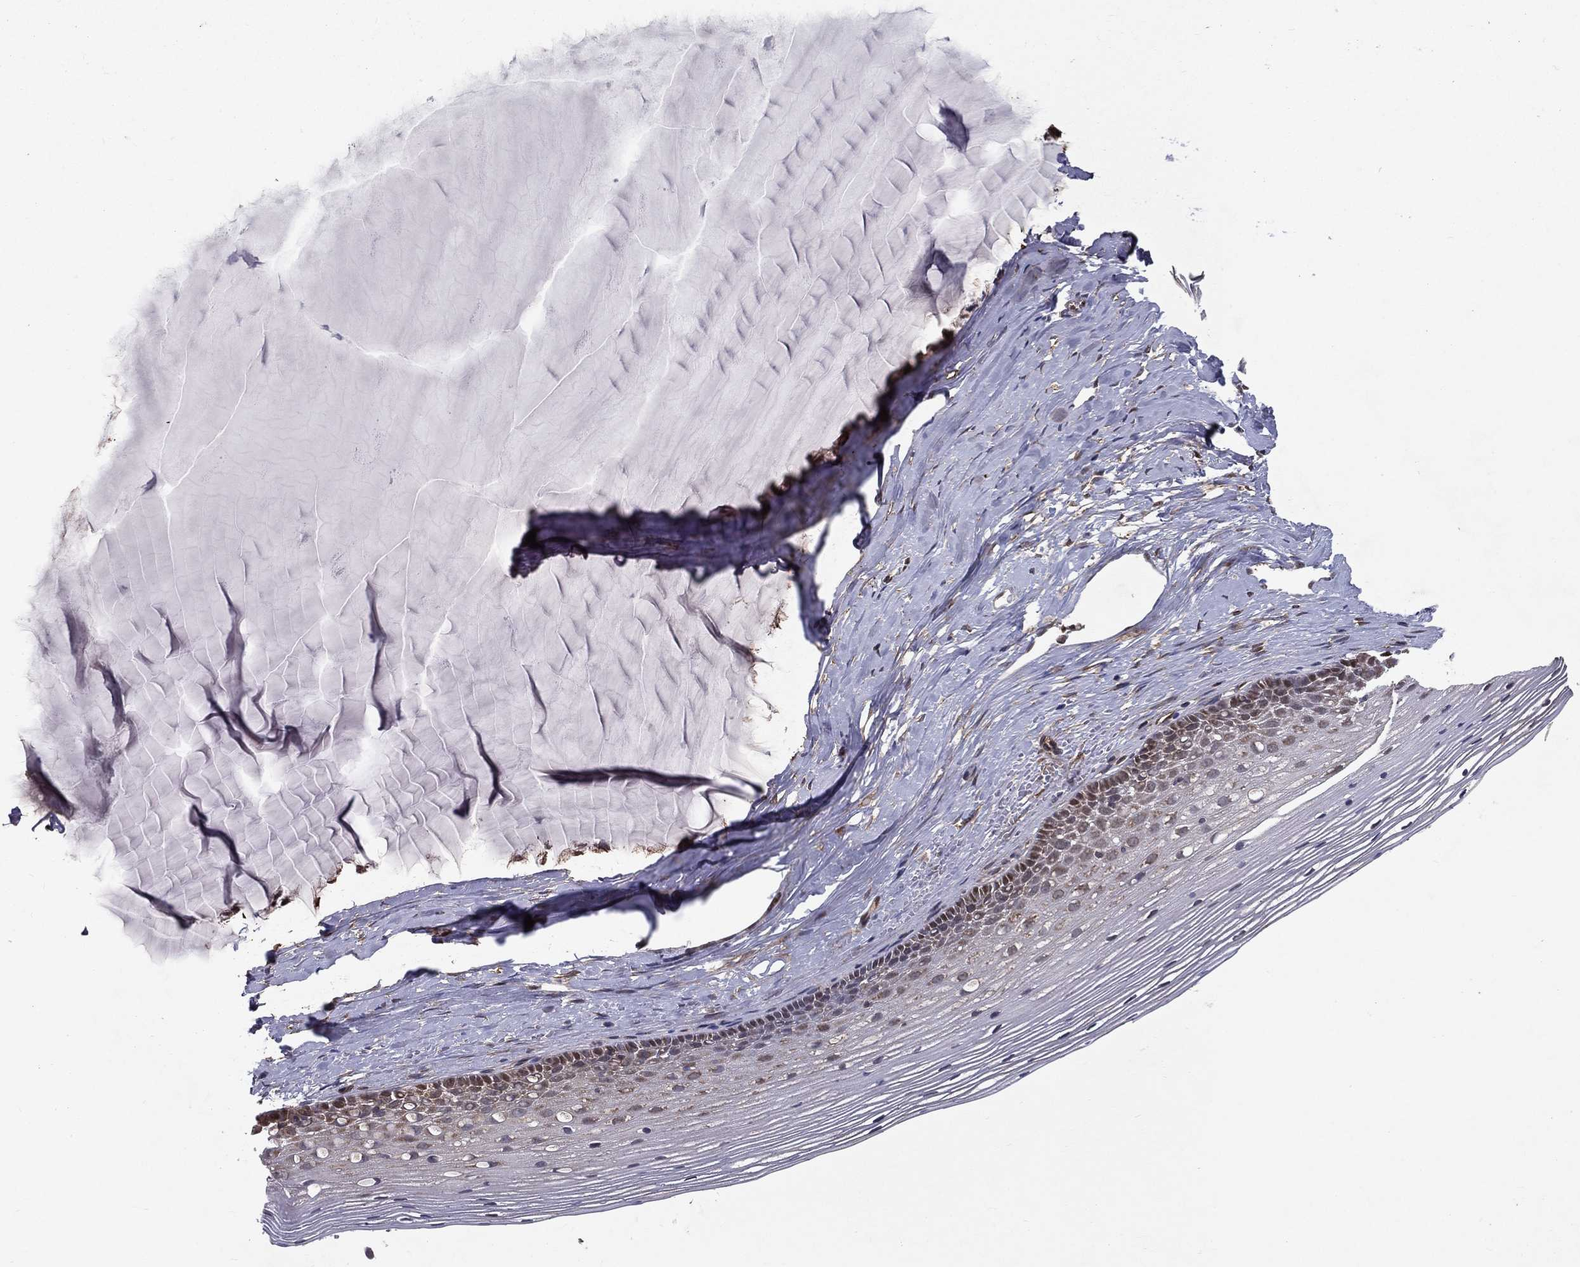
{"staining": {"intensity": "moderate", "quantity": "<25%", "location": "cytoplasmic/membranous,nuclear"}, "tissue": "cervix", "cell_type": "Squamous epithelial cells", "image_type": "normal", "snomed": [{"axis": "morphology", "description": "Normal tissue, NOS"}, {"axis": "topography", "description": "Cervix"}], "caption": "Immunohistochemical staining of normal human cervix reveals moderate cytoplasmic/membranous,nuclear protein positivity in approximately <25% of squamous epithelial cells.", "gene": "CERS2", "patient": {"sex": "female", "age": 40}}